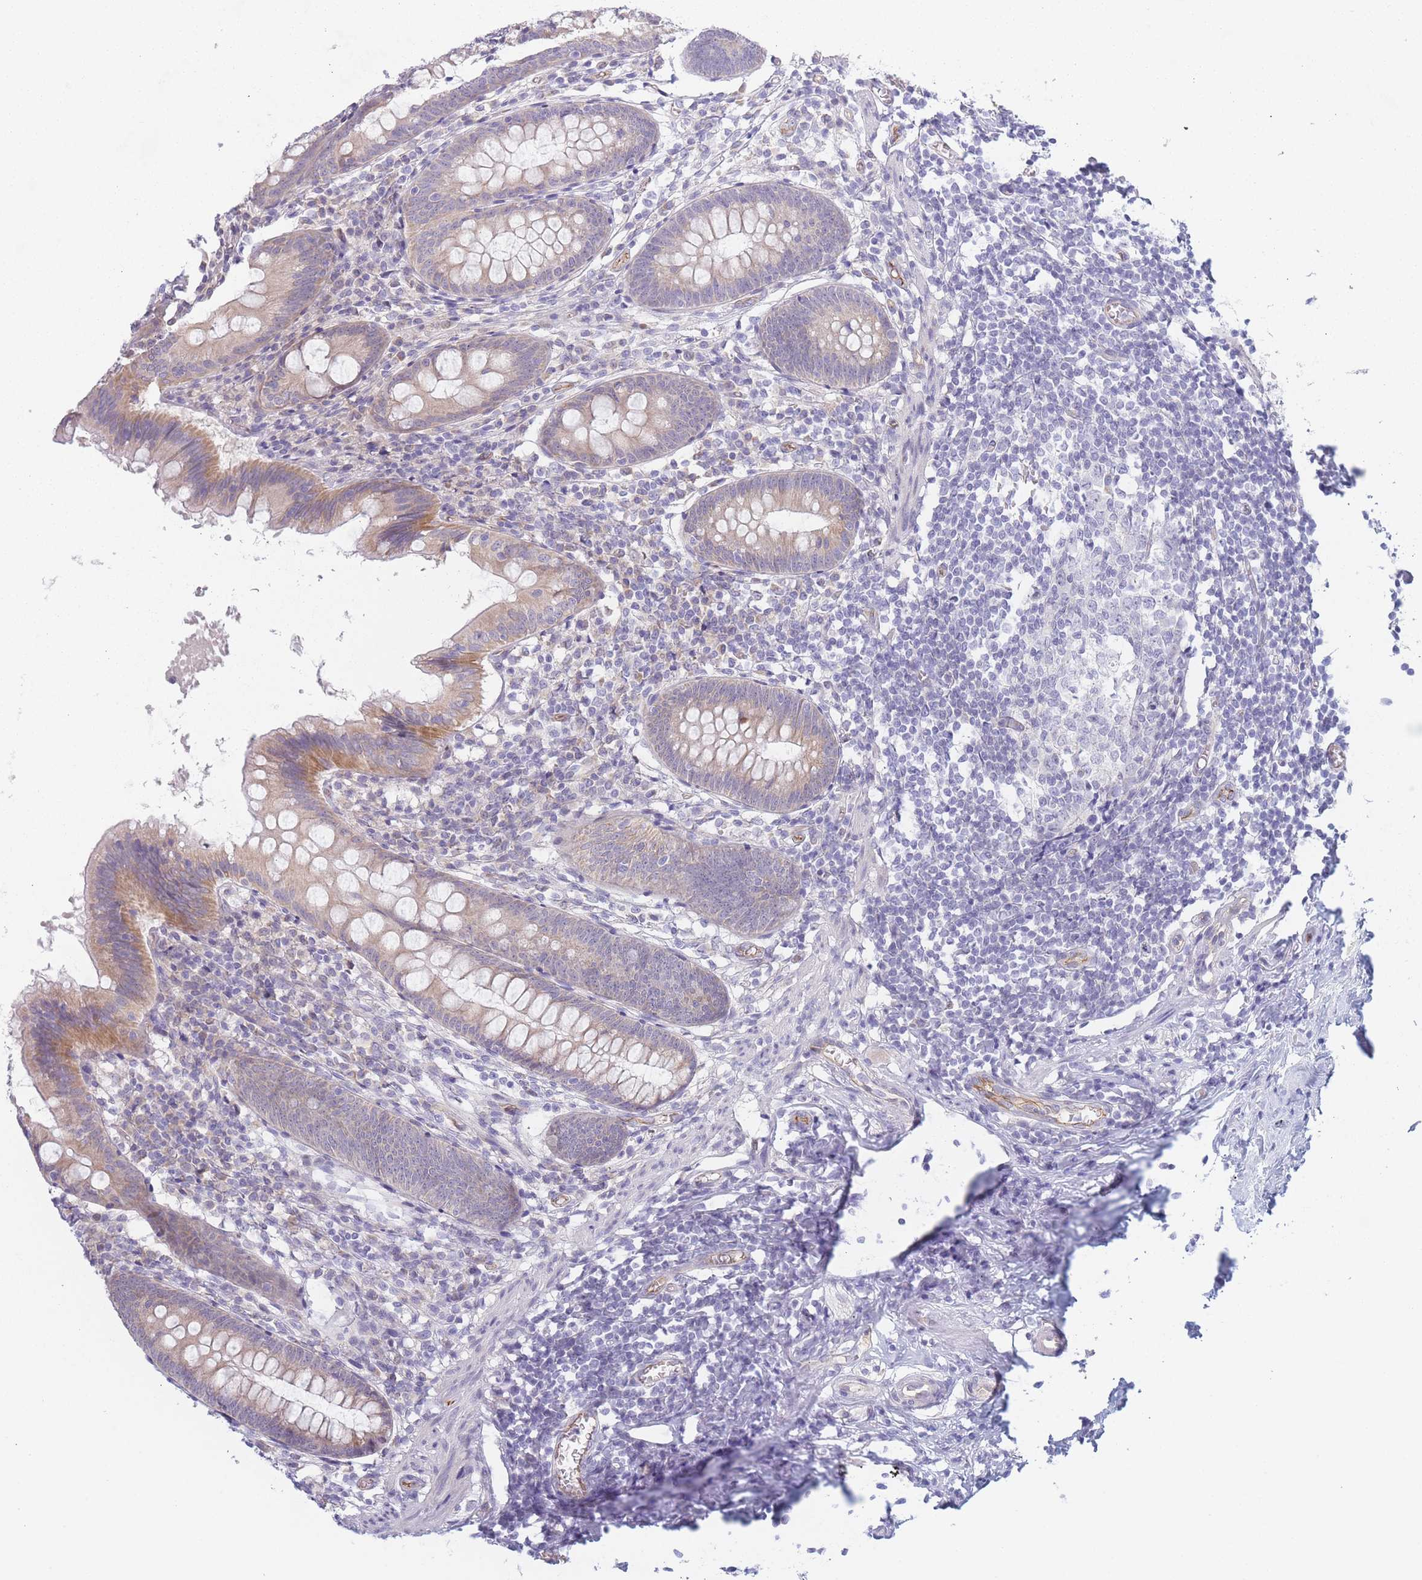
{"staining": {"intensity": "moderate", "quantity": "25%-75%", "location": "cytoplasmic/membranous"}, "tissue": "appendix", "cell_type": "Glandular cells", "image_type": "normal", "snomed": [{"axis": "morphology", "description": "Normal tissue, NOS"}, {"axis": "topography", "description": "Appendix"}], "caption": "Appendix stained for a protein (brown) shows moderate cytoplasmic/membranous positive expression in approximately 25%-75% of glandular cells.", "gene": "FAM227B", "patient": {"sex": "female", "age": 51}}